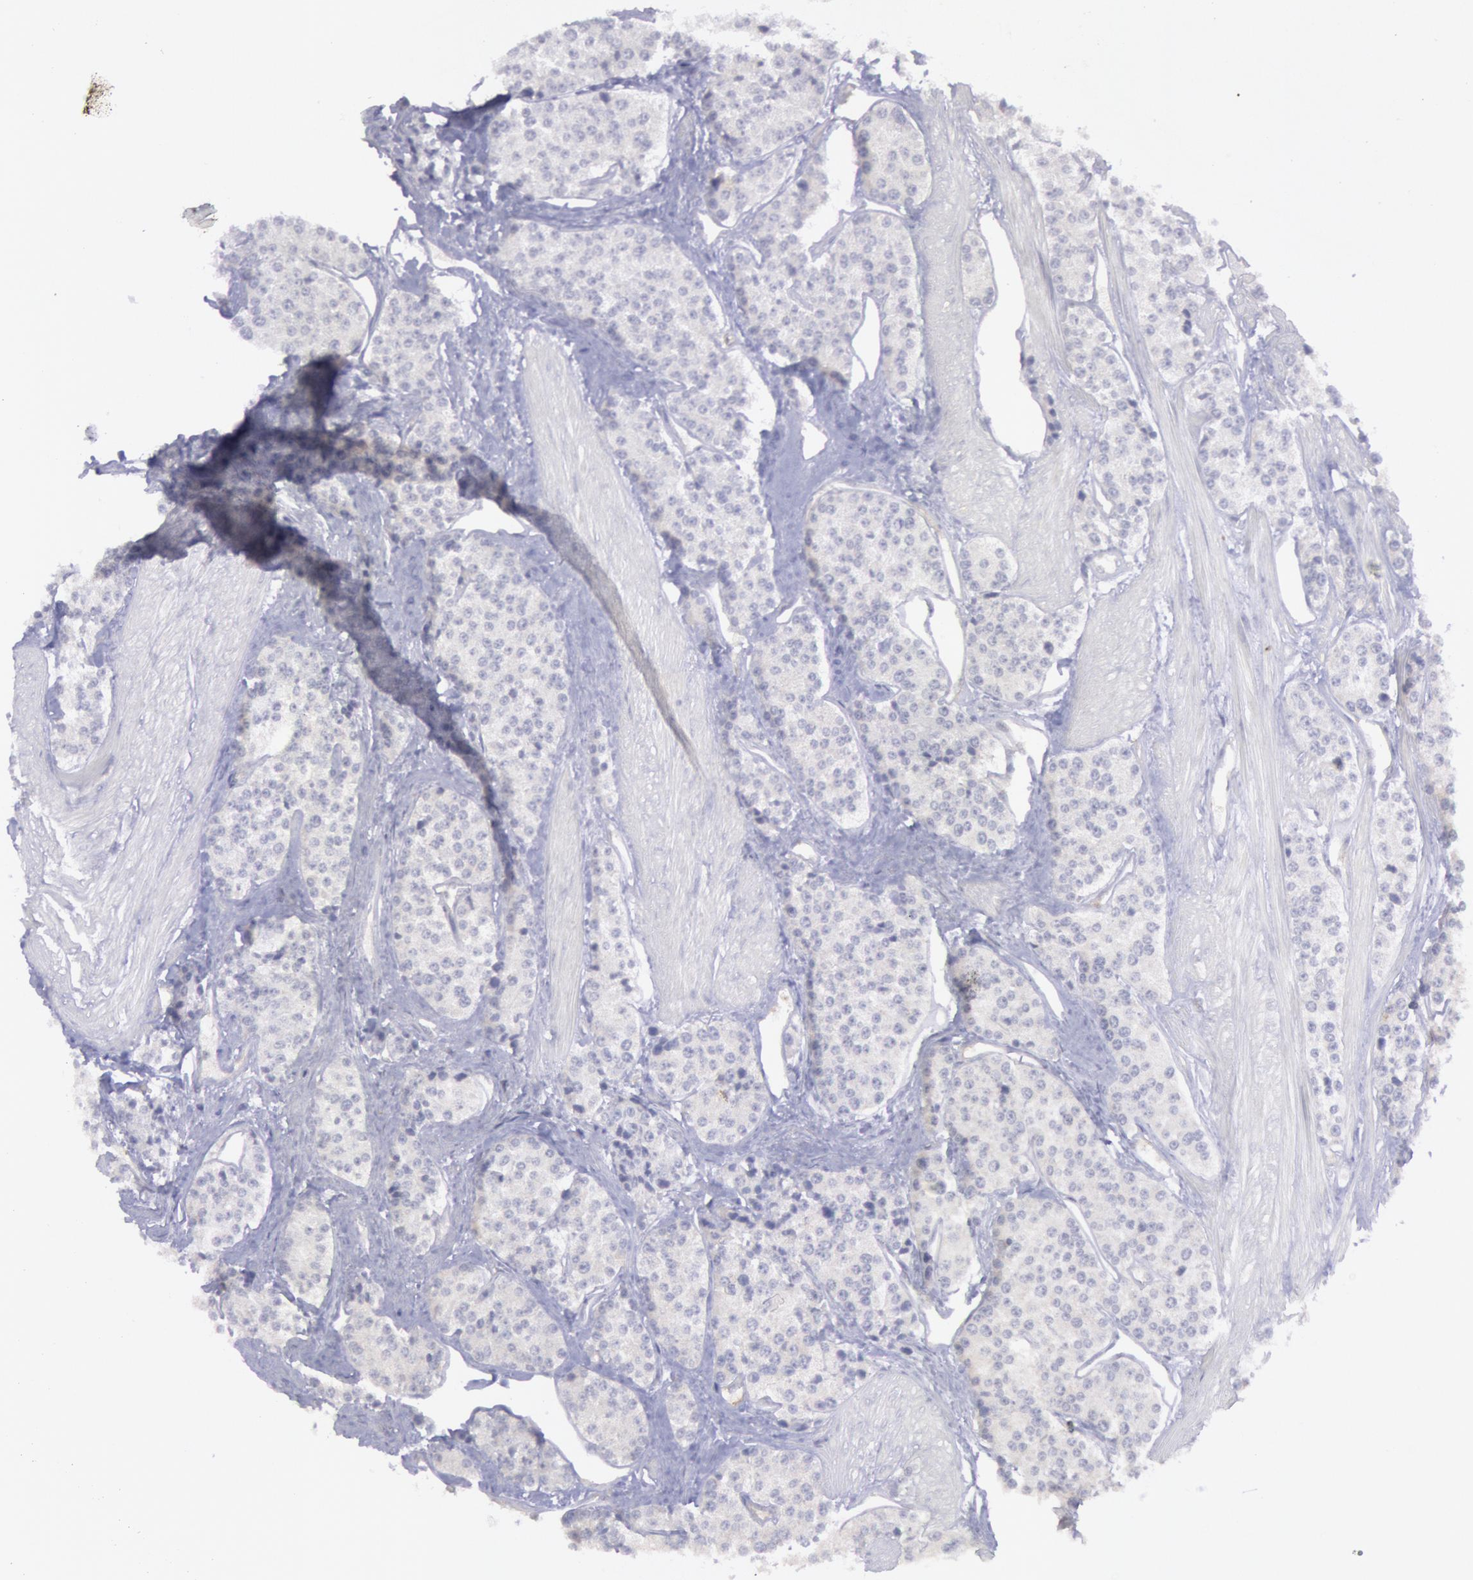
{"staining": {"intensity": "negative", "quantity": "none", "location": "none"}, "tissue": "carcinoid", "cell_type": "Tumor cells", "image_type": "cancer", "snomed": [{"axis": "morphology", "description": "Carcinoid, malignant, NOS"}, {"axis": "topography", "description": "Stomach"}], "caption": "DAB immunohistochemical staining of human carcinoid (malignant) demonstrates no significant expression in tumor cells.", "gene": "IKBKB", "patient": {"sex": "female", "age": 76}}